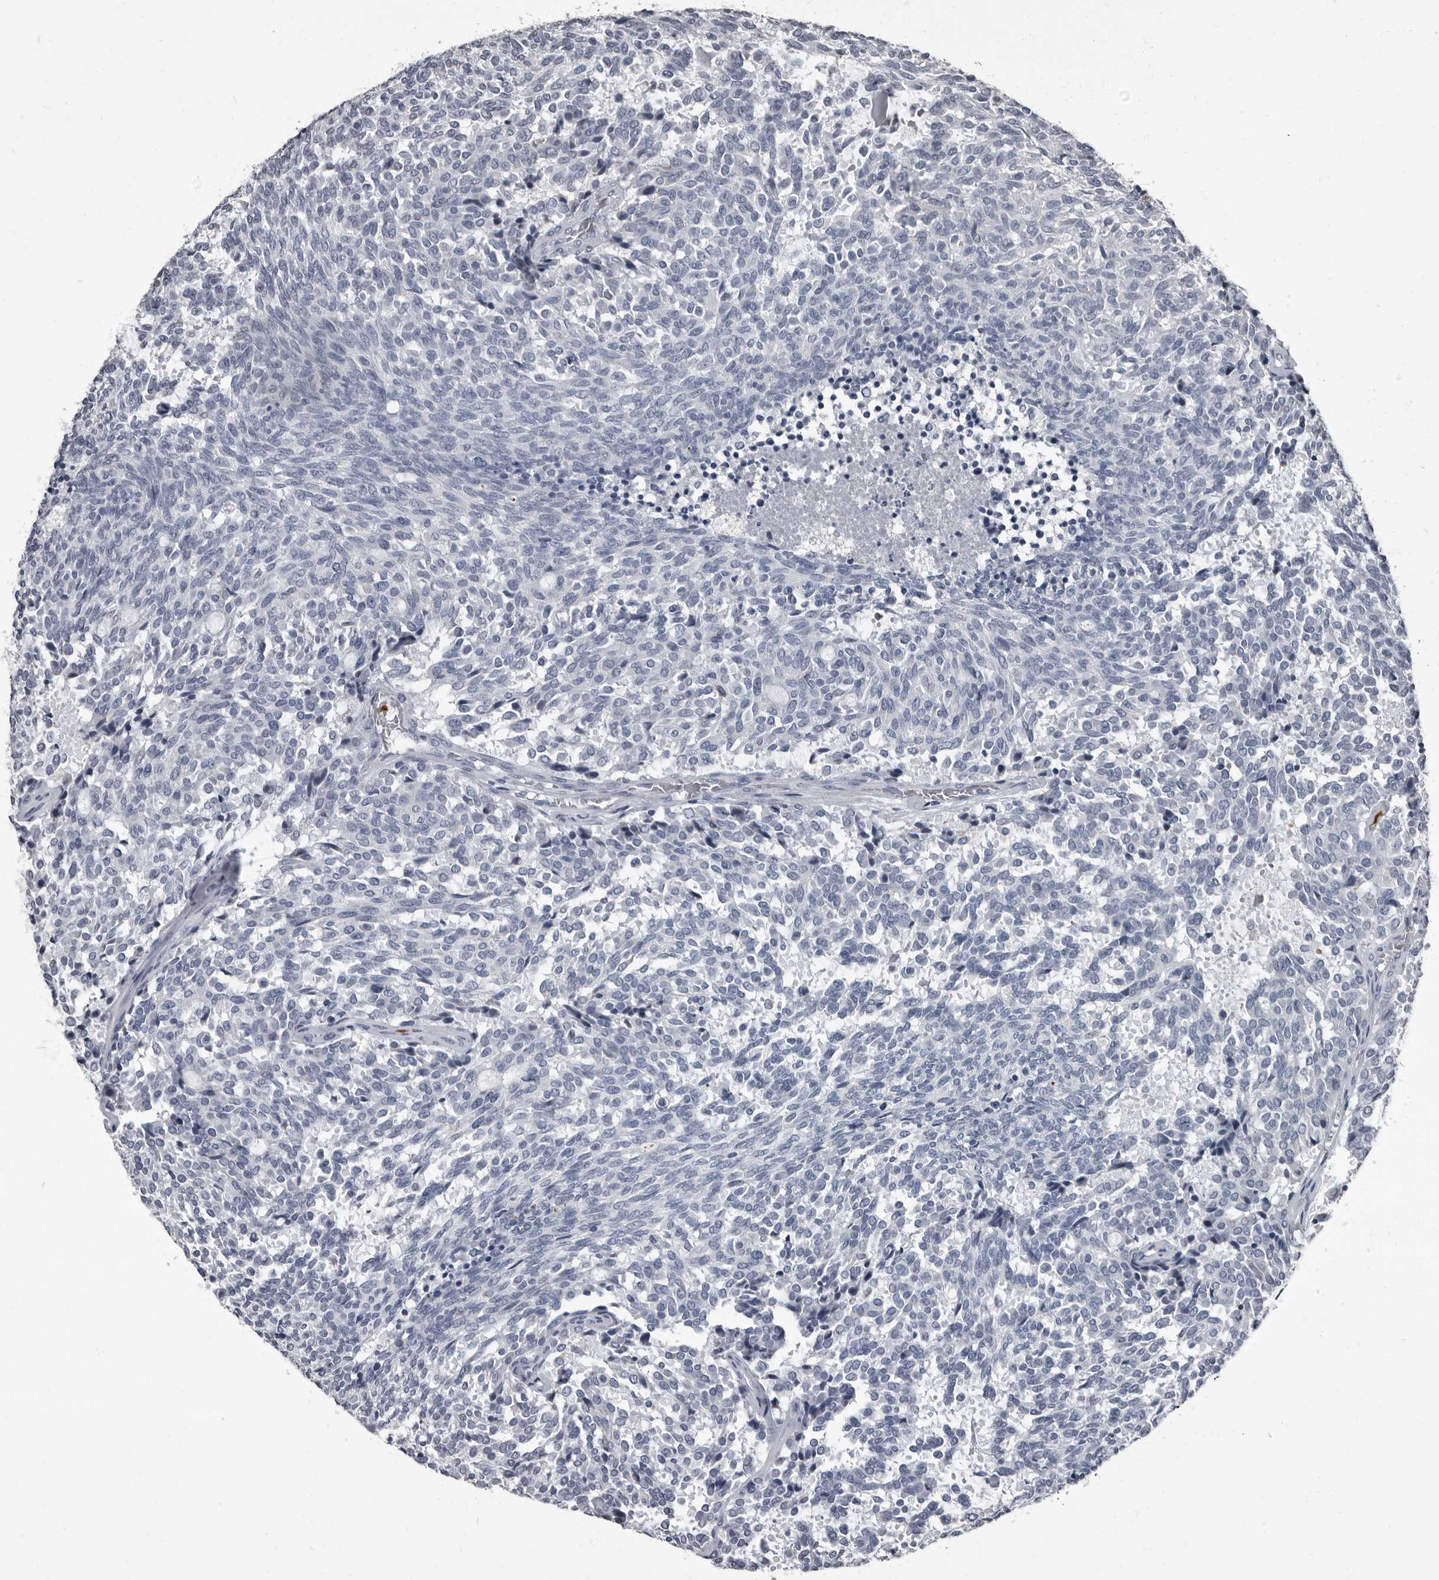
{"staining": {"intensity": "negative", "quantity": "none", "location": "none"}, "tissue": "carcinoid", "cell_type": "Tumor cells", "image_type": "cancer", "snomed": [{"axis": "morphology", "description": "Carcinoid, malignant, NOS"}, {"axis": "topography", "description": "Pancreas"}], "caption": "This is an immunohistochemistry image of human malignant carcinoid. There is no positivity in tumor cells.", "gene": "TPD52L1", "patient": {"sex": "female", "age": 54}}